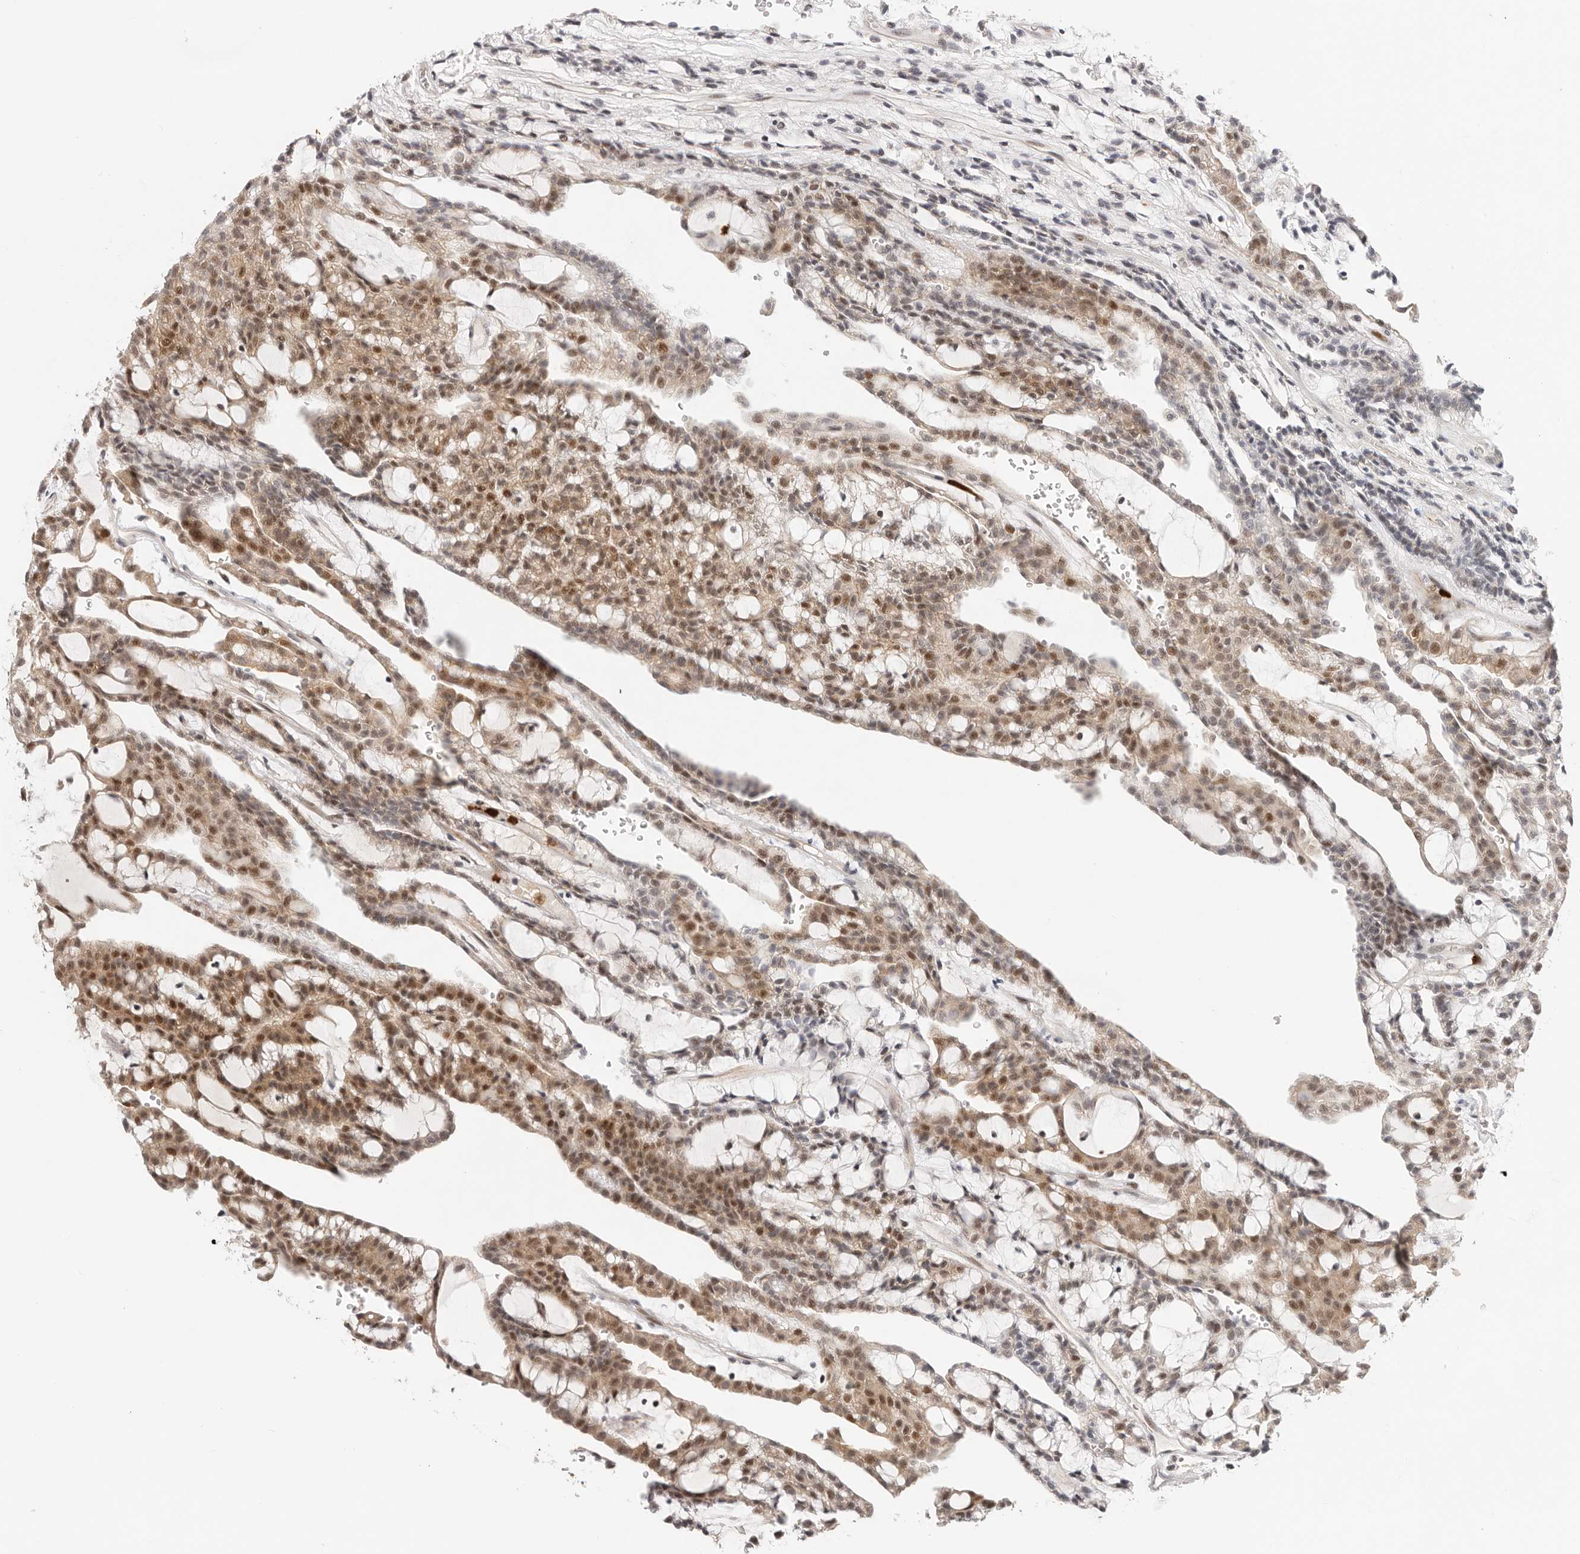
{"staining": {"intensity": "moderate", "quantity": ">75%", "location": "cytoplasmic/membranous,nuclear"}, "tissue": "renal cancer", "cell_type": "Tumor cells", "image_type": "cancer", "snomed": [{"axis": "morphology", "description": "Adenocarcinoma, NOS"}, {"axis": "topography", "description": "Kidney"}], "caption": "Moderate cytoplasmic/membranous and nuclear staining is identified in about >75% of tumor cells in renal adenocarcinoma. (Stains: DAB in brown, nuclei in blue, Microscopy: brightfield microscopy at high magnification).", "gene": "AFDN", "patient": {"sex": "male", "age": 63}}